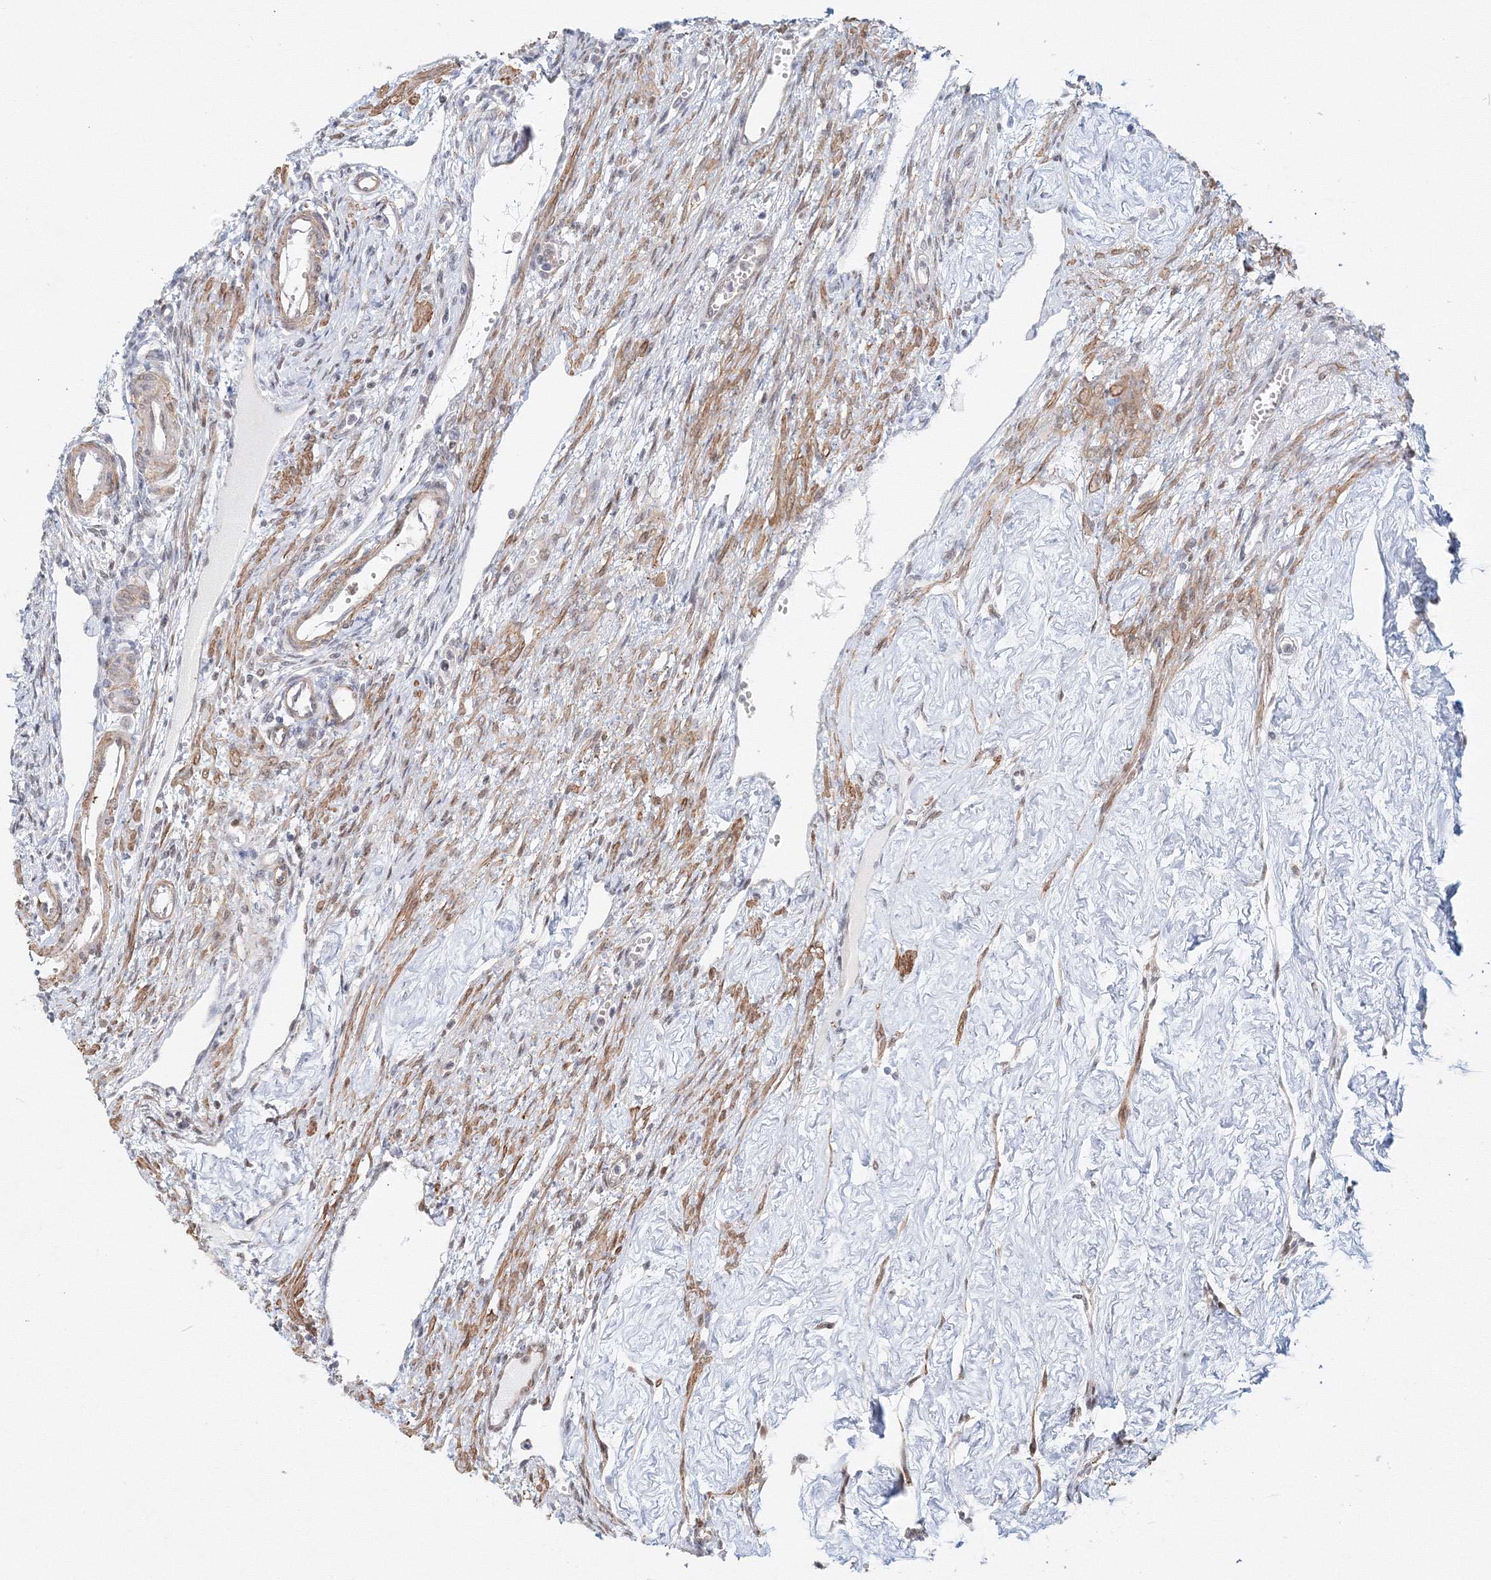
{"staining": {"intensity": "moderate", "quantity": "<25%", "location": "cytoplasmic/membranous"}, "tissue": "ovary", "cell_type": "Ovarian stroma cells", "image_type": "normal", "snomed": [{"axis": "morphology", "description": "Normal tissue, NOS"}, {"axis": "morphology", "description": "Cyst, NOS"}, {"axis": "topography", "description": "Ovary"}], "caption": "Ovarian stroma cells demonstrate low levels of moderate cytoplasmic/membranous positivity in about <25% of cells in normal ovary. (DAB = brown stain, brightfield microscopy at high magnification).", "gene": "ARHGAP21", "patient": {"sex": "female", "age": 33}}